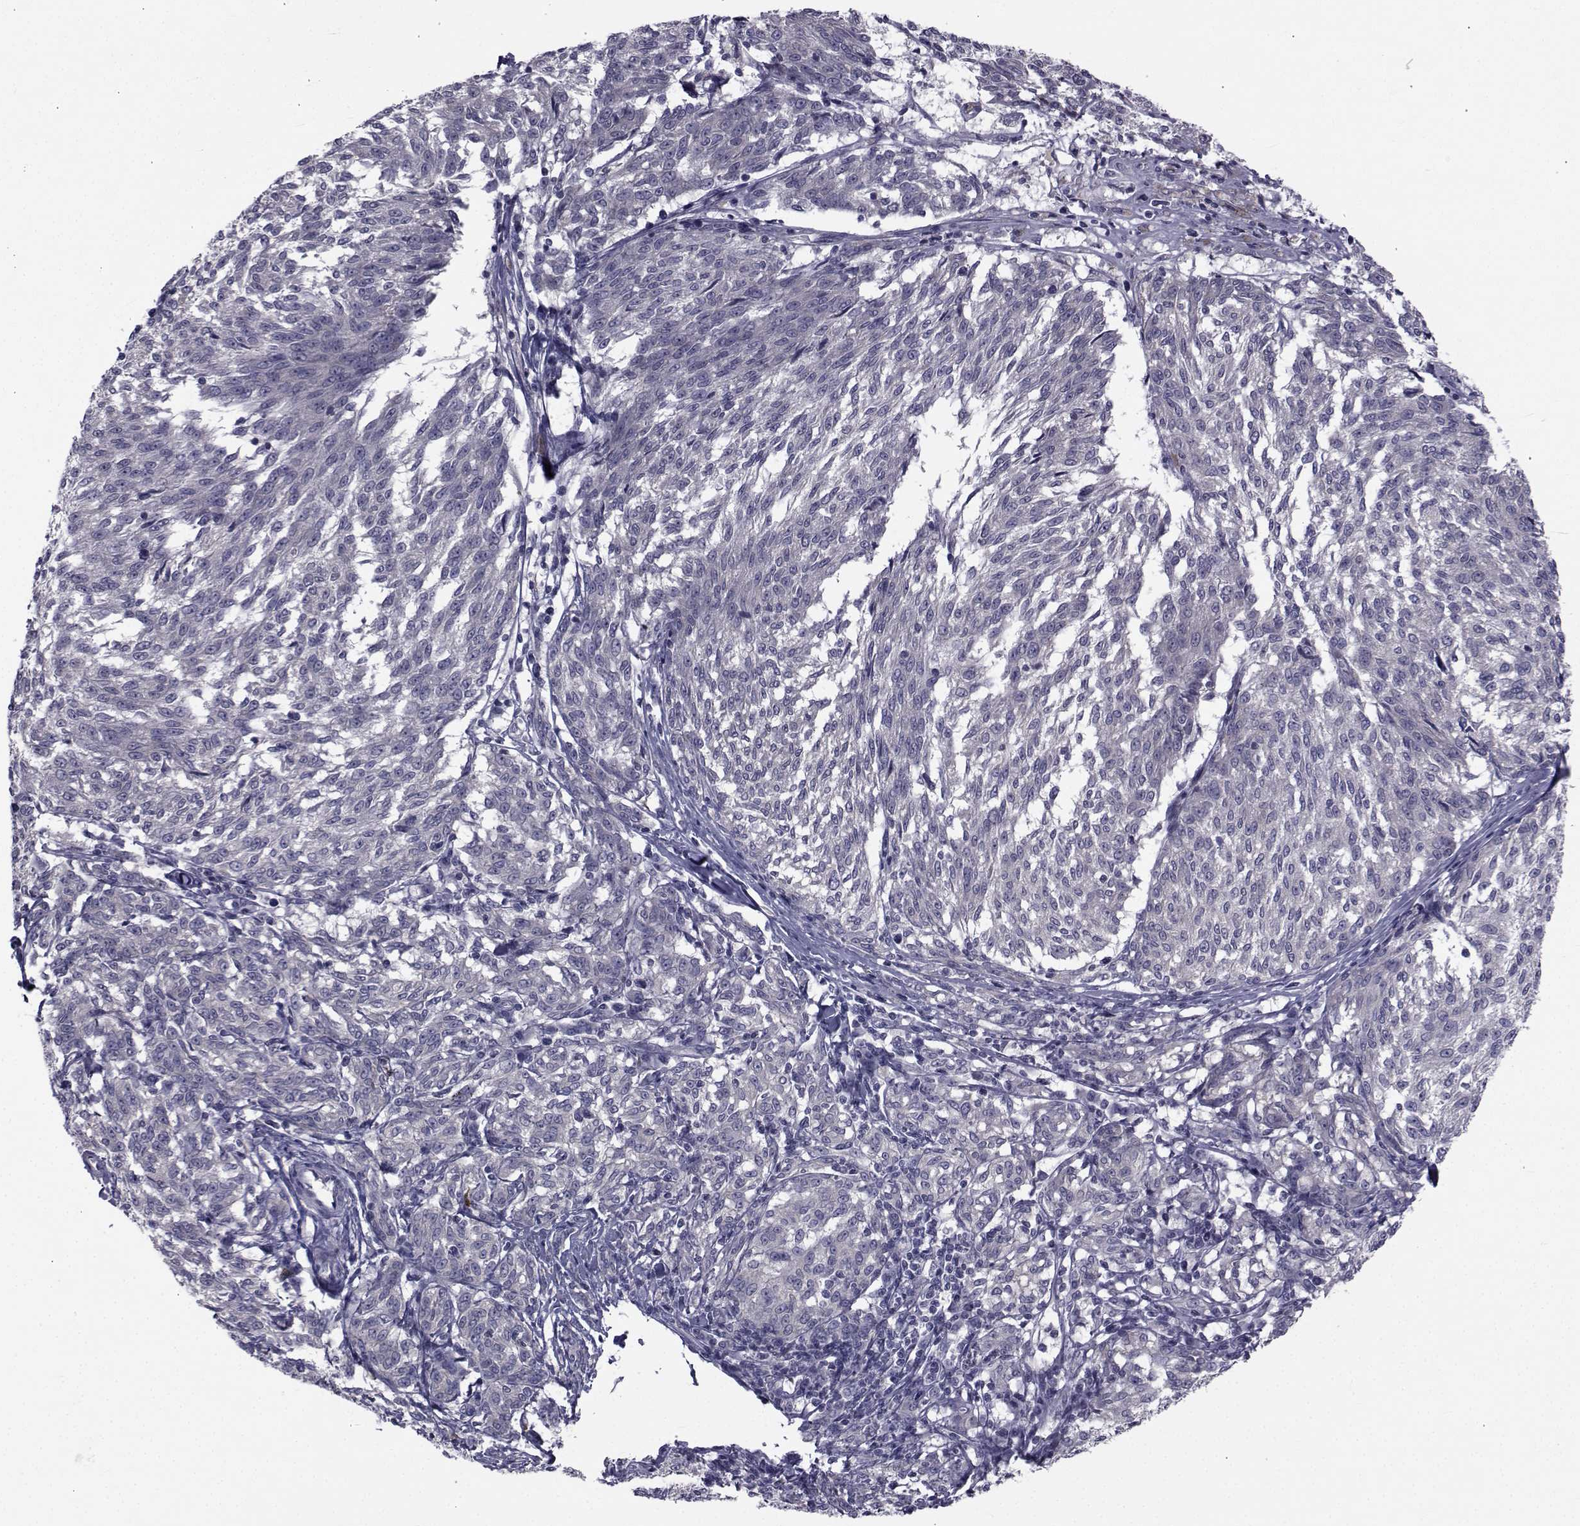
{"staining": {"intensity": "negative", "quantity": "none", "location": "none"}, "tissue": "melanoma", "cell_type": "Tumor cells", "image_type": "cancer", "snomed": [{"axis": "morphology", "description": "Malignant melanoma, NOS"}, {"axis": "topography", "description": "Skin"}], "caption": "The photomicrograph demonstrates no staining of tumor cells in malignant melanoma. Nuclei are stained in blue.", "gene": "SLC30A10", "patient": {"sex": "female", "age": 72}}